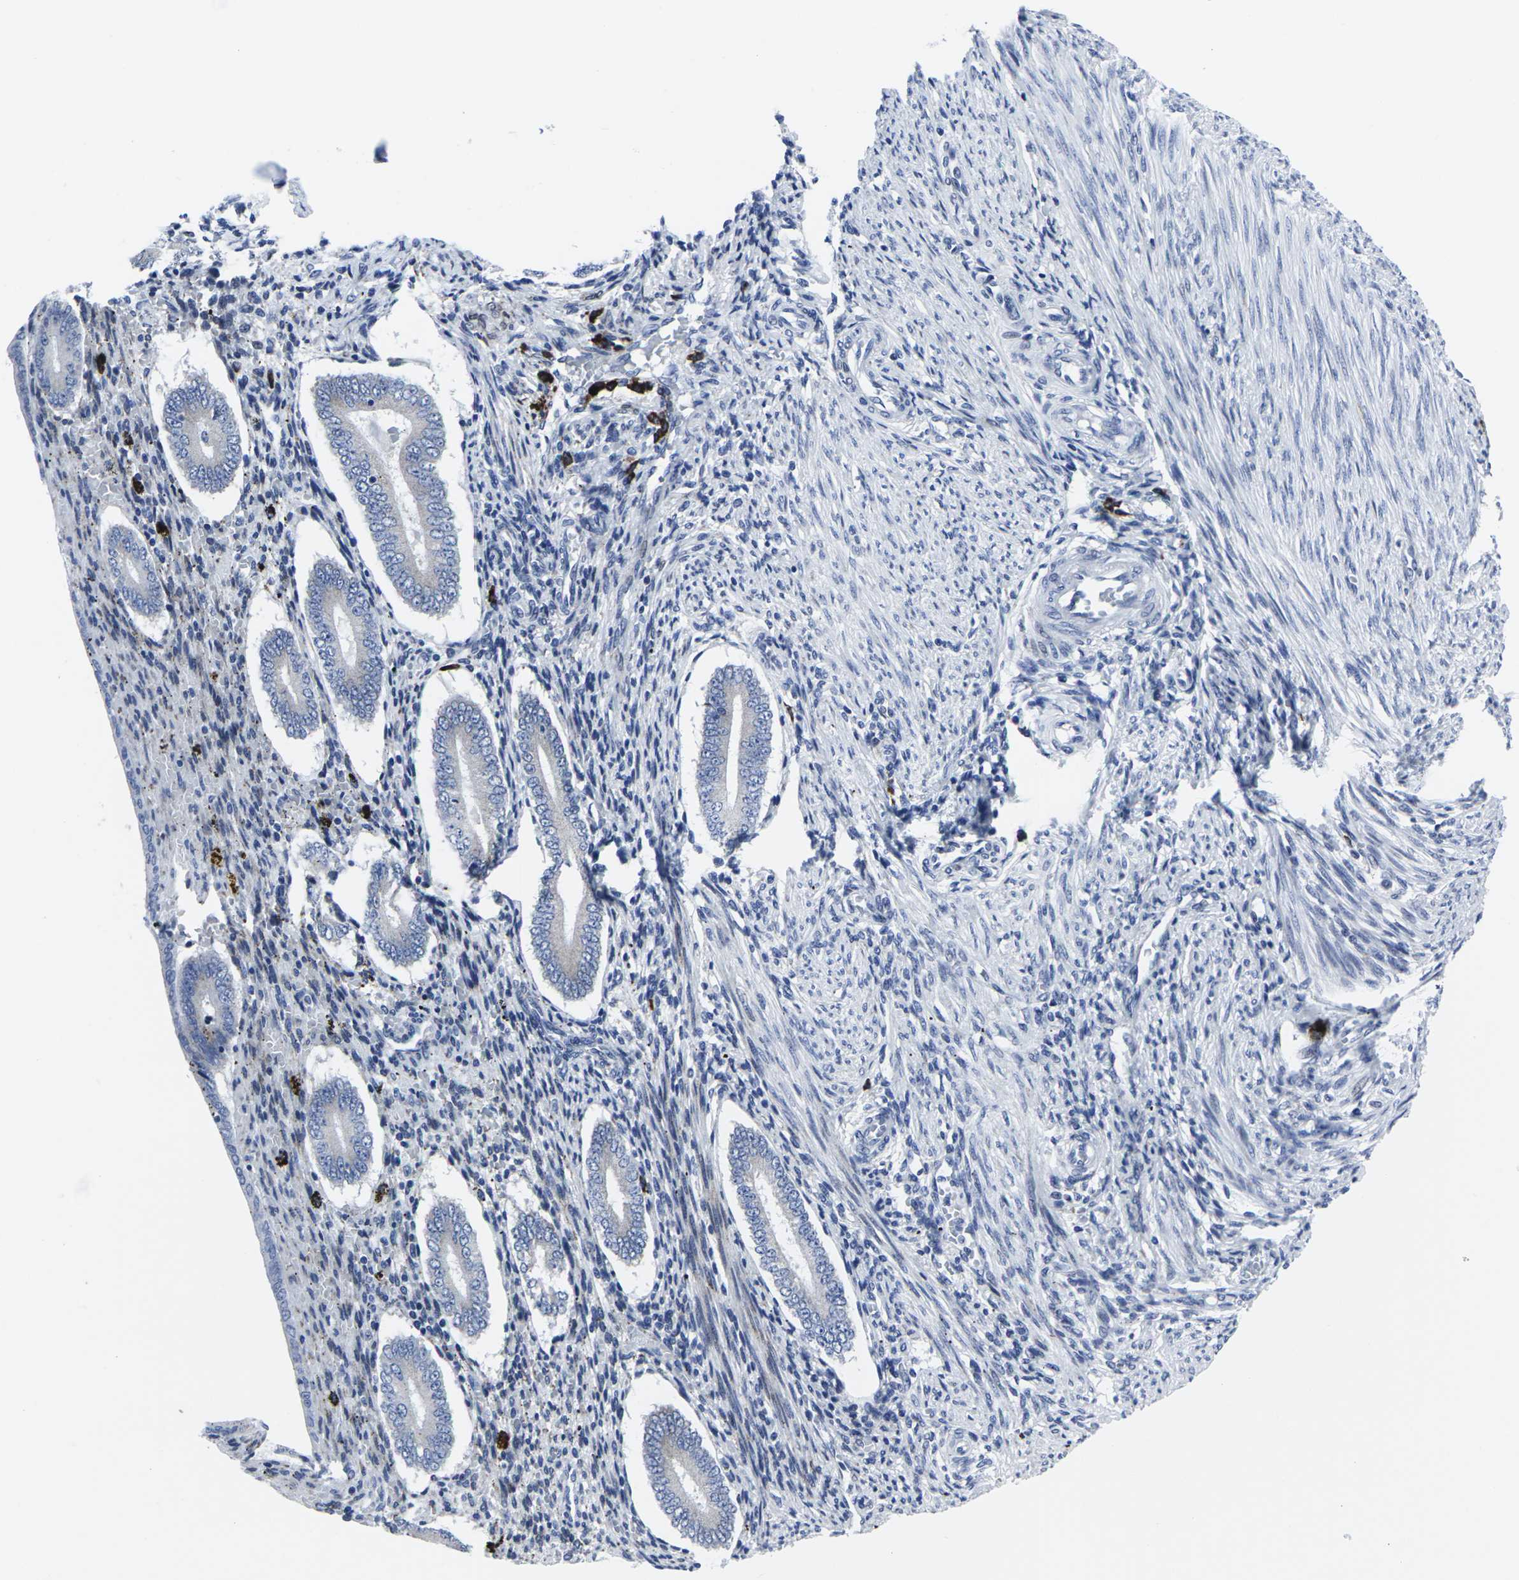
{"staining": {"intensity": "negative", "quantity": "none", "location": "none"}, "tissue": "endometrium", "cell_type": "Cells in endometrial stroma", "image_type": "normal", "snomed": [{"axis": "morphology", "description": "Normal tissue, NOS"}, {"axis": "topography", "description": "Endometrium"}], "caption": "This is a histopathology image of immunohistochemistry (IHC) staining of unremarkable endometrium, which shows no expression in cells in endometrial stroma. Brightfield microscopy of IHC stained with DAB (brown) and hematoxylin (blue), captured at high magnification.", "gene": "RPN1", "patient": {"sex": "female", "age": 42}}